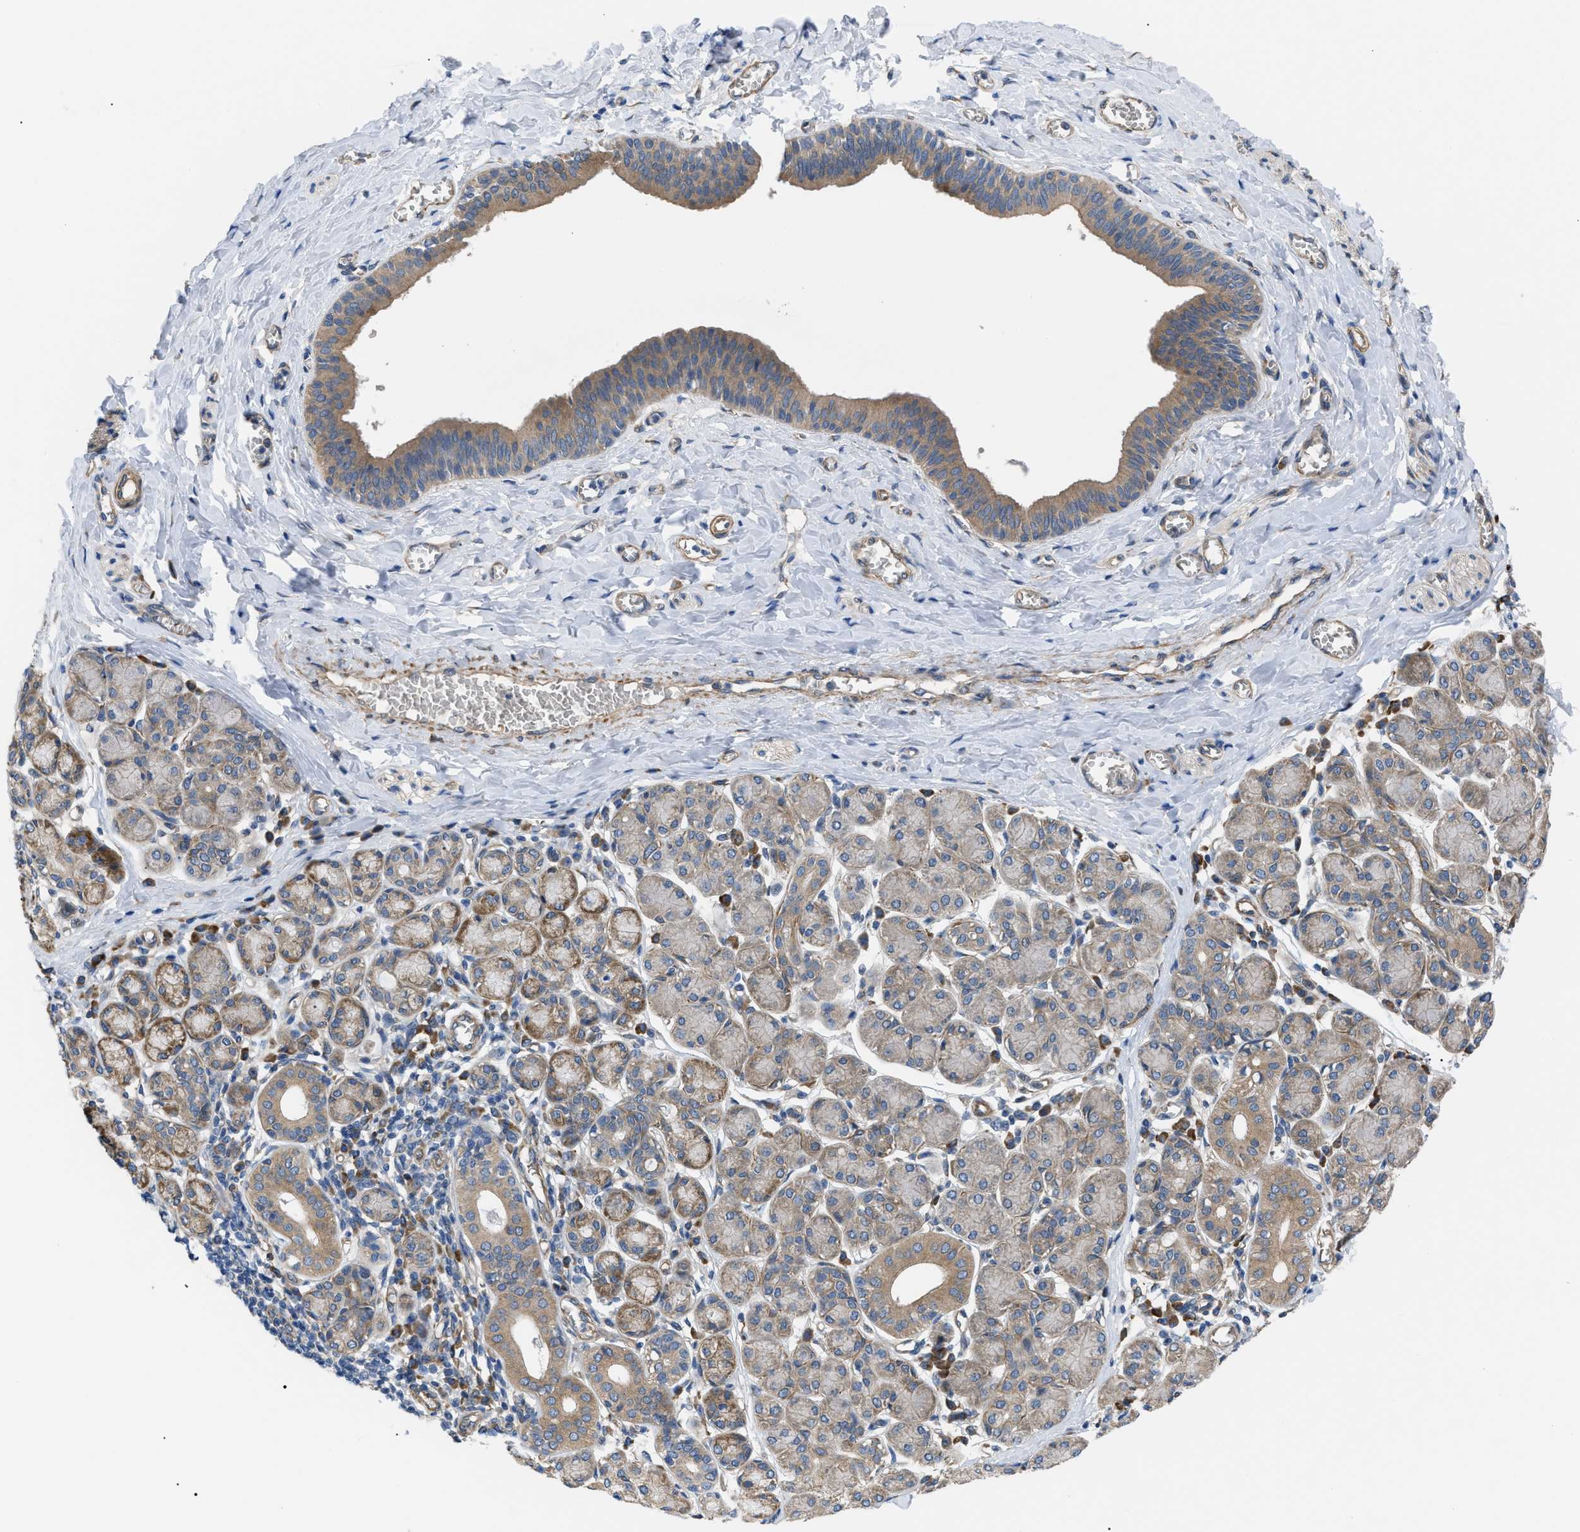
{"staining": {"intensity": "moderate", "quantity": "25%-75%", "location": "cytoplasmic/membranous"}, "tissue": "salivary gland", "cell_type": "Glandular cells", "image_type": "normal", "snomed": [{"axis": "morphology", "description": "Normal tissue, NOS"}, {"axis": "morphology", "description": "Inflammation, NOS"}, {"axis": "topography", "description": "Lymph node"}, {"axis": "topography", "description": "Salivary gland"}], "caption": "Immunohistochemistry of normal human salivary gland exhibits medium levels of moderate cytoplasmic/membranous expression in about 25%-75% of glandular cells.", "gene": "MYO10", "patient": {"sex": "male", "age": 3}}